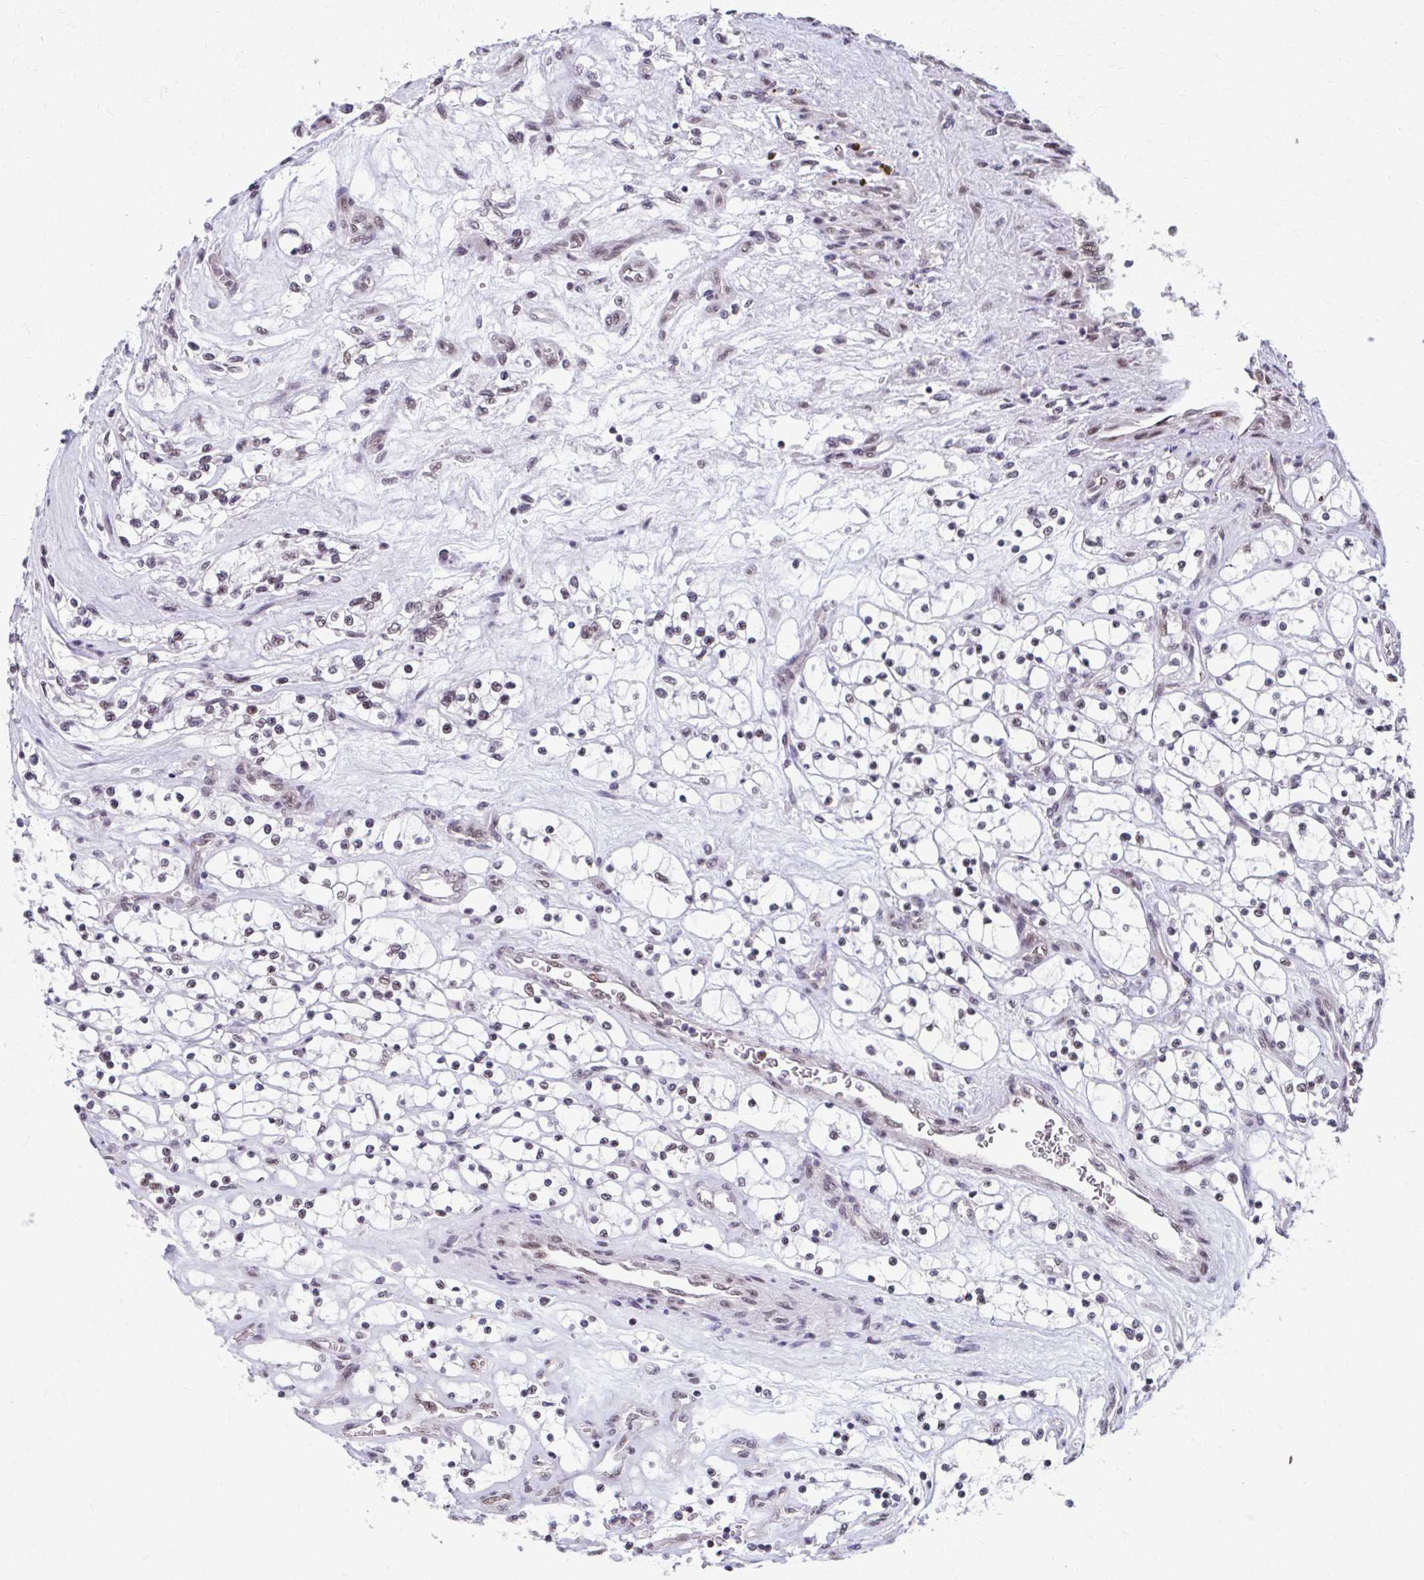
{"staining": {"intensity": "negative", "quantity": "none", "location": "none"}, "tissue": "renal cancer", "cell_type": "Tumor cells", "image_type": "cancer", "snomed": [{"axis": "morphology", "description": "Adenocarcinoma, NOS"}, {"axis": "topography", "description": "Kidney"}], "caption": "This is an immunohistochemistry (IHC) histopathology image of renal cancer (adenocarcinoma). There is no staining in tumor cells.", "gene": "SETBP1", "patient": {"sex": "female", "age": 69}}